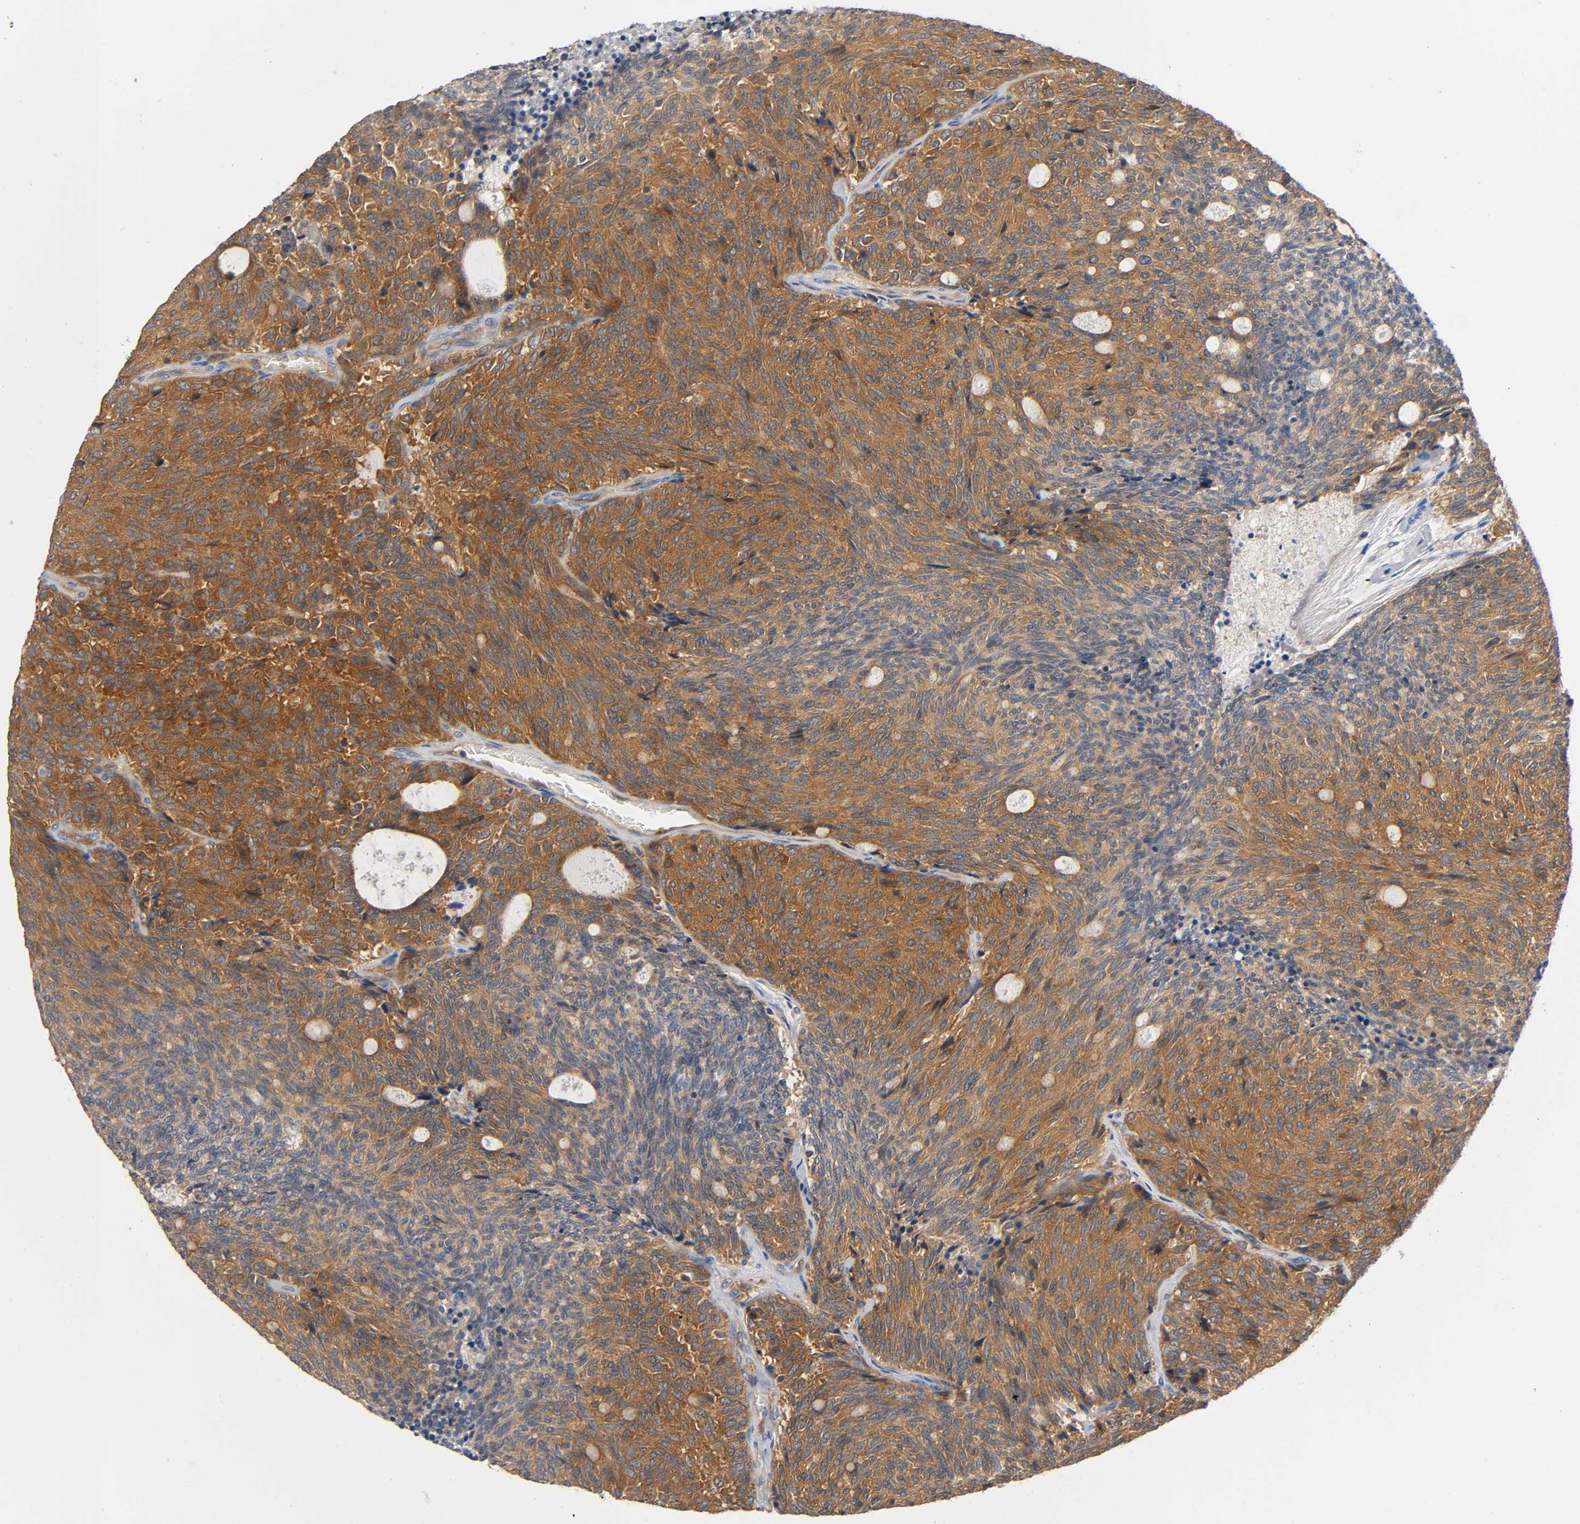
{"staining": {"intensity": "strong", "quantity": ">75%", "location": "cytoplasmic/membranous"}, "tissue": "carcinoid", "cell_type": "Tumor cells", "image_type": "cancer", "snomed": [{"axis": "morphology", "description": "Carcinoid, malignant, NOS"}, {"axis": "topography", "description": "Pancreas"}], "caption": "Carcinoid stained for a protein exhibits strong cytoplasmic/membranous positivity in tumor cells.", "gene": "PRKAB1", "patient": {"sex": "female", "age": 54}}